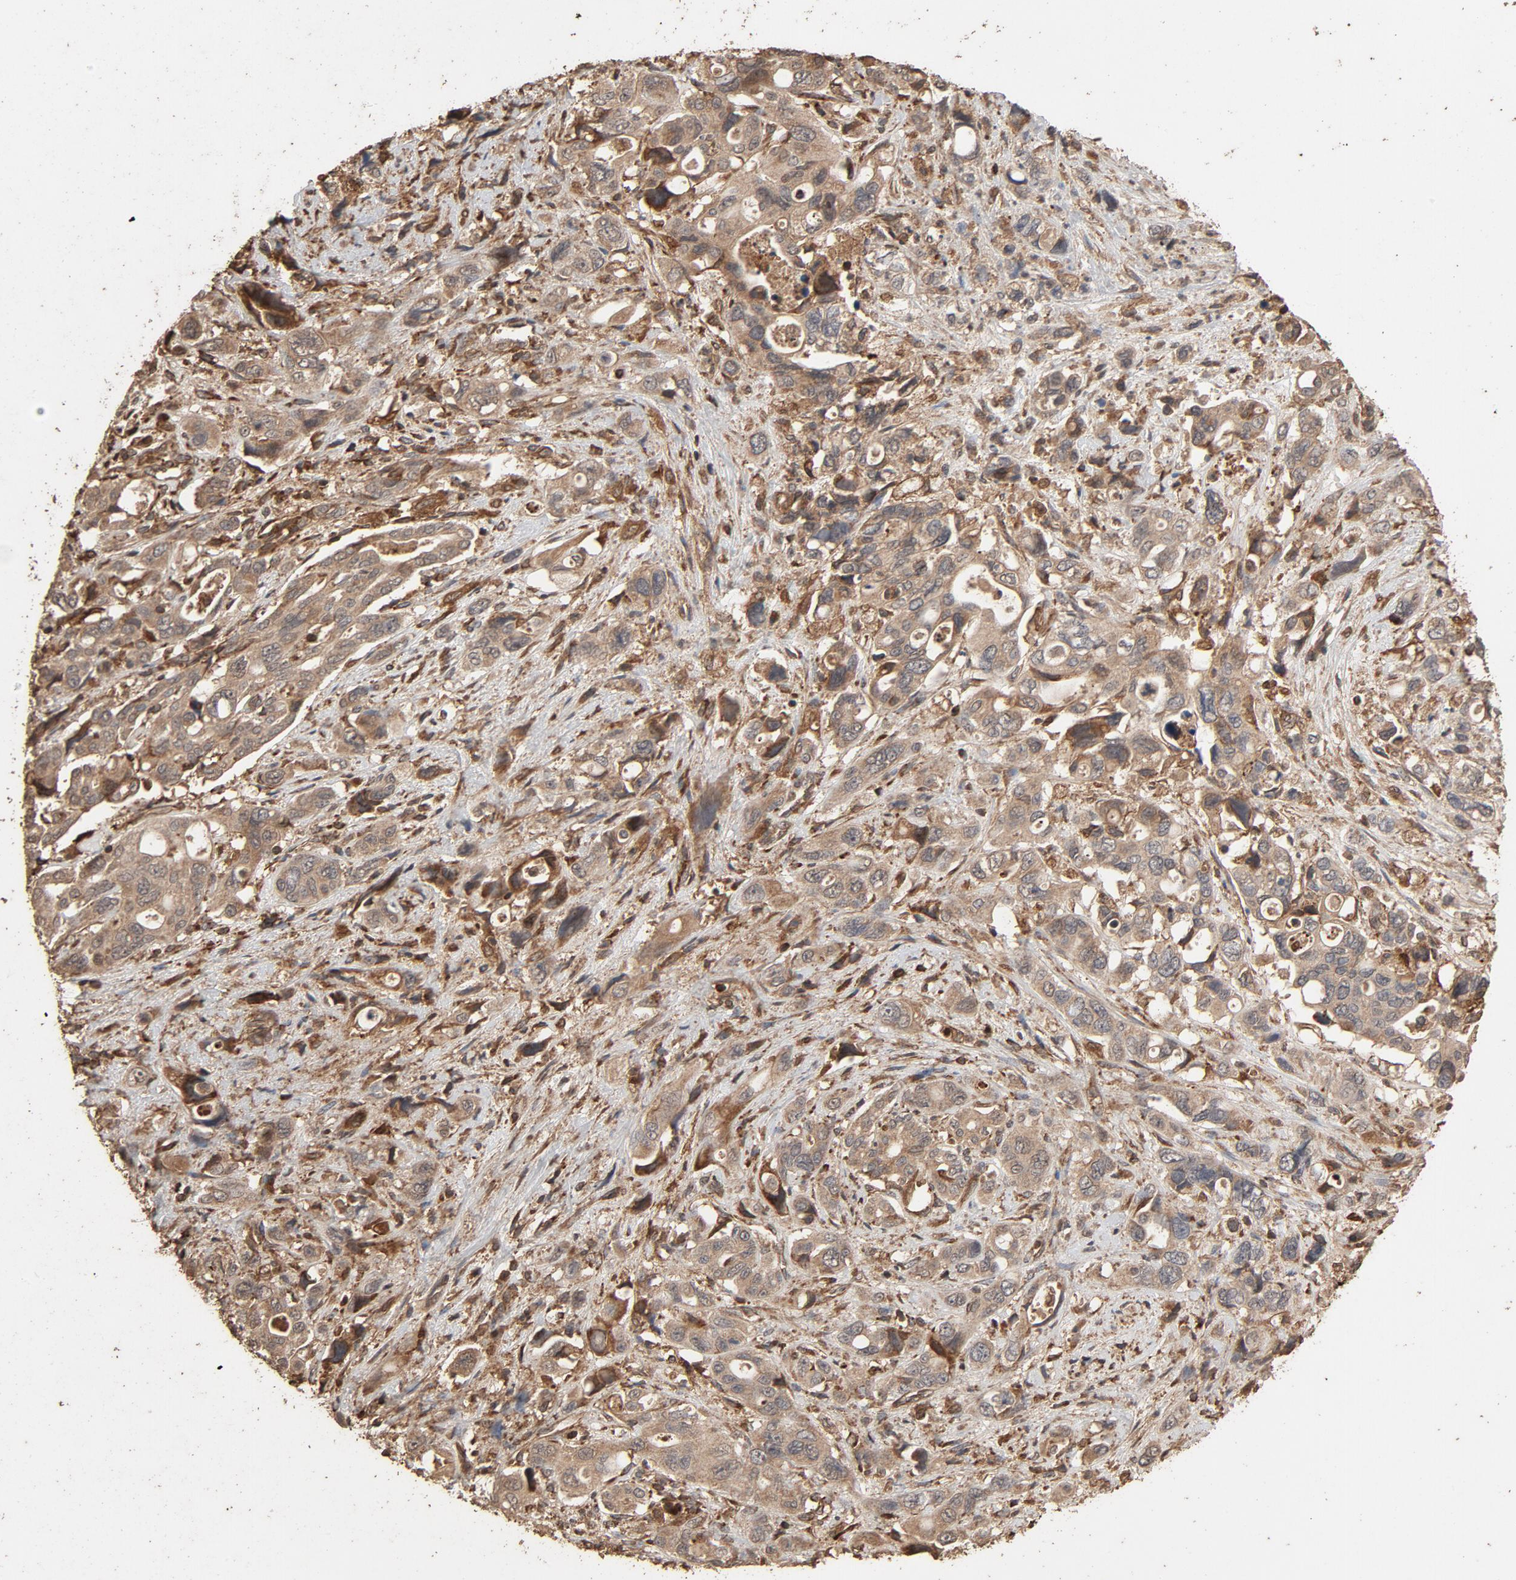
{"staining": {"intensity": "moderate", "quantity": "25%-75%", "location": "cytoplasmic/membranous"}, "tissue": "pancreatic cancer", "cell_type": "Tumor cells", "image_type": "cancer", "snomed": [{"axis": "morphology", "description": "Adenocarcinoma, NOS"}, {"axis": "topography", "description": "Pancreas"}], "caption": "Immunohistochemistry (IHC) of pancreatic cancer (adenocarcinoma) displays medium levels of moderate cytoplasmic/membranous expression in approximately 25%-75% of tumor cells.", "gene": "RPS6KA6", "patient": {"sex": "male", "age": 46}}